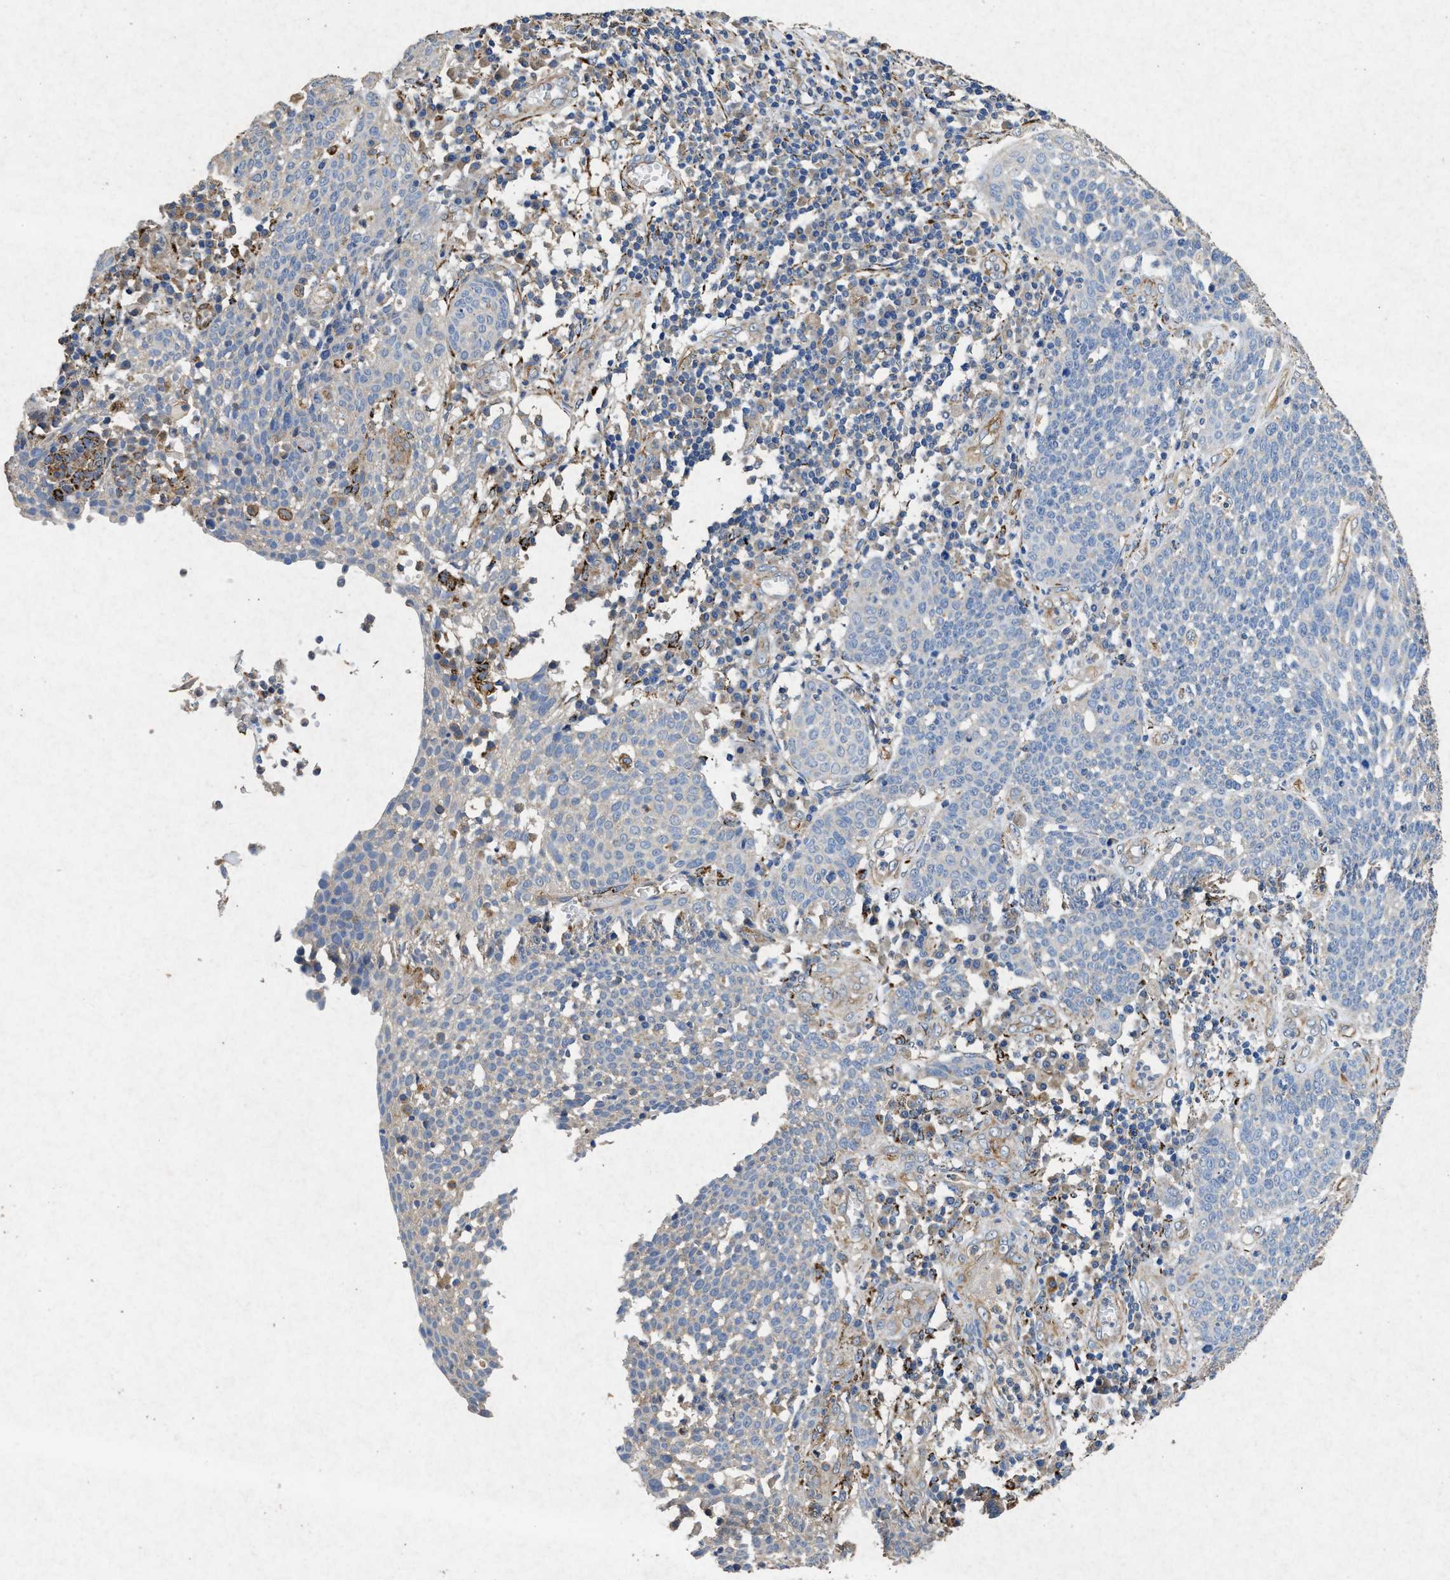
{"staining": {"intensity": "negative", "quantity": "none", "location": "none"}, "tissue": "cervical cancer", "cell_type": "Tumor cells", "image_type": "cancer", "snomed": [{"axis": "morphology", "description": "Squamous cell carcinoma, NOS"}, {"axis": "topography", "description": "Cervix"}], "caption": "An immunohistochemistry photomicrograph of cervical cancer (squamous cell carcinoma) is shown. There is no staining in tumor cells of cervical cancer (squamous cell carcinoma).", "gene": "CDK15", "patient": {"sex": "female", "age": 34}}